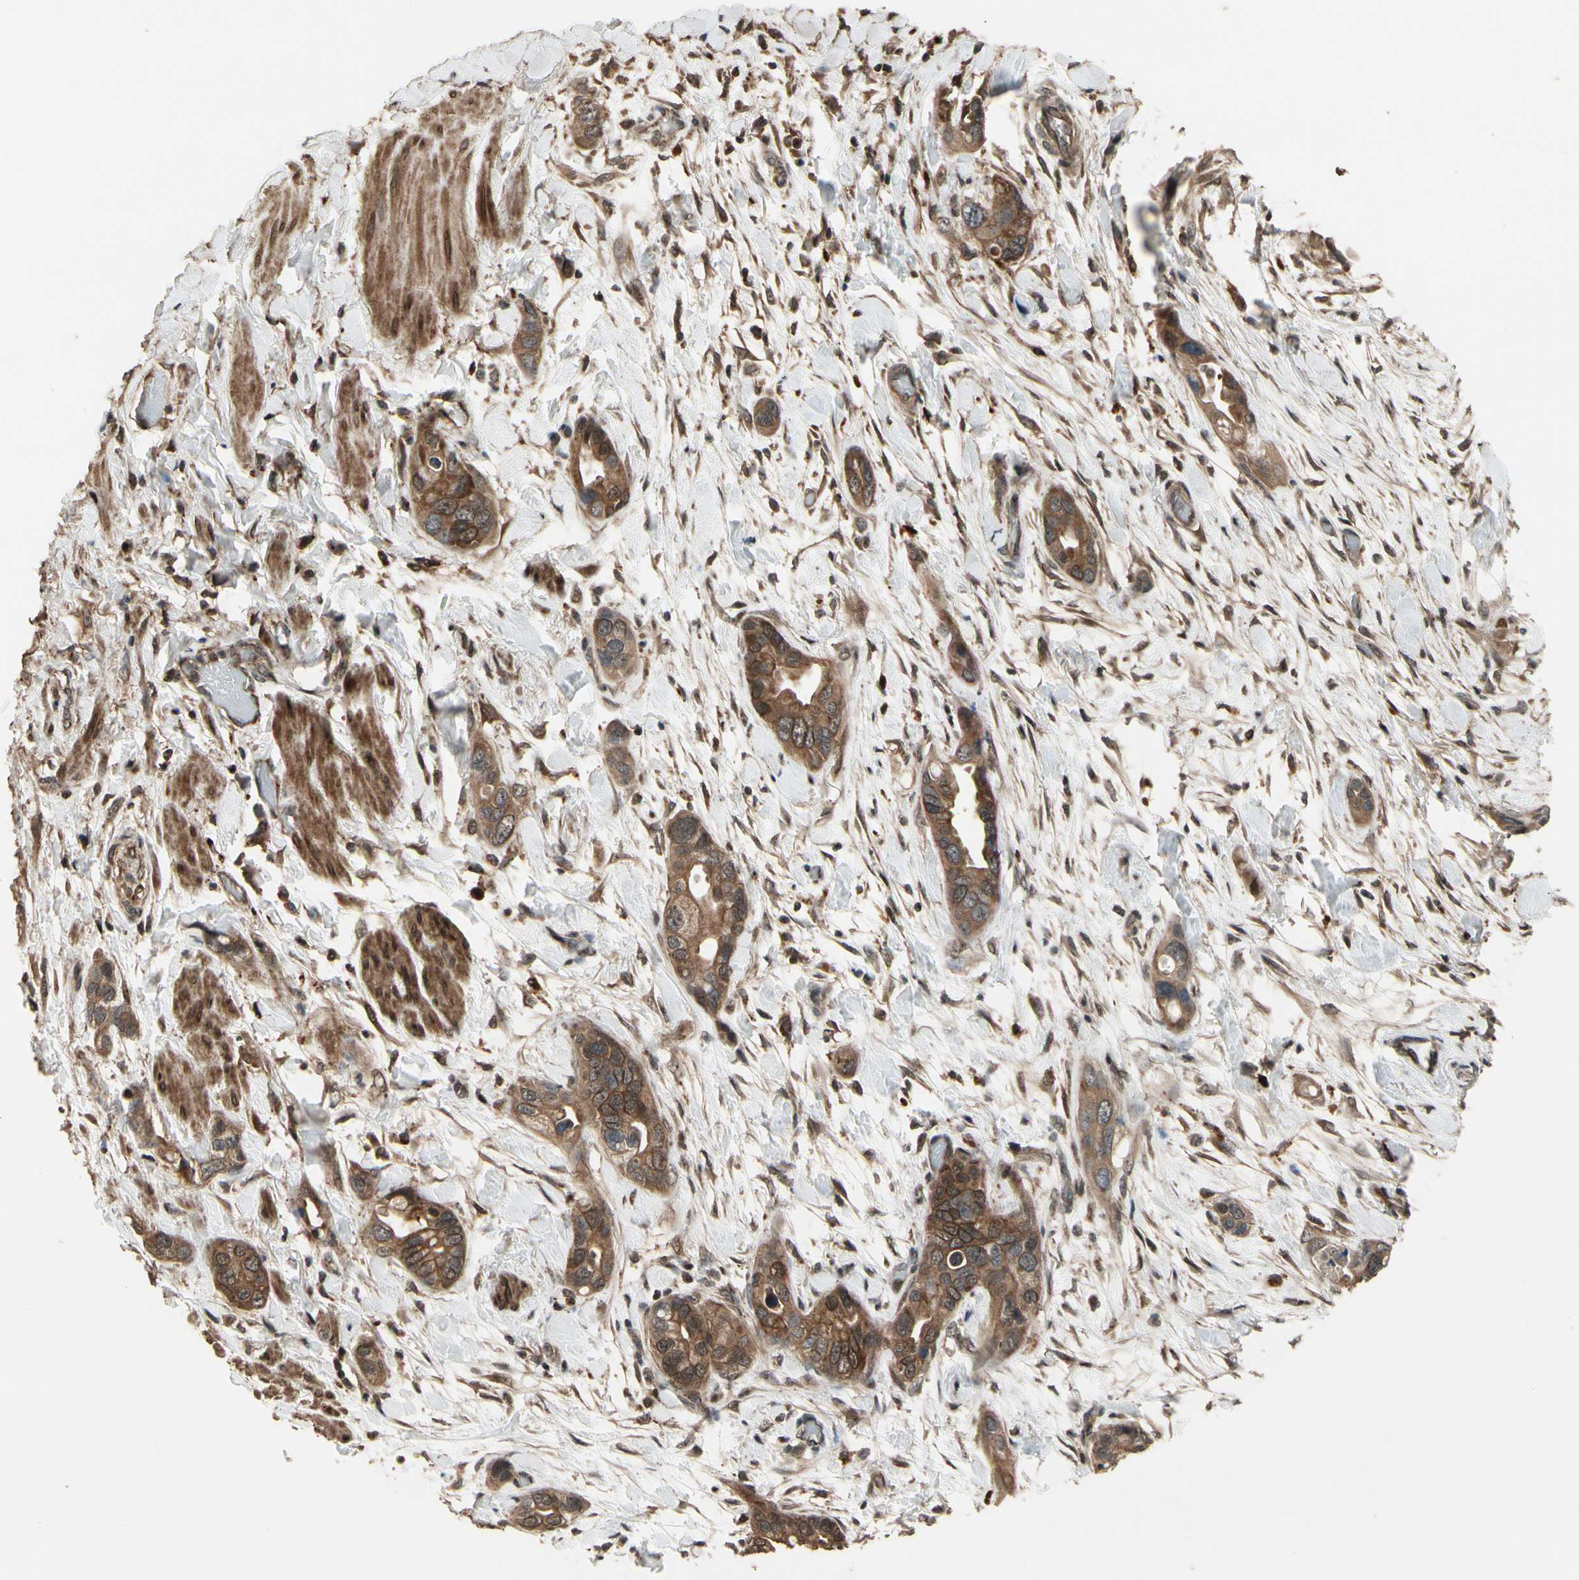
{"staining": {"intensity": "moderate", "quantity": "<25%", "location": "cytoplasmic/membranous"}, "tissue": "pancreatic cancer", "cell_type": "Tumor cells", "image_type": "cancer", "snomed": [{"axis": "morphology", "description": "Adenocarcinoma, NOS"}, {"axis": "topography", "description": "Pancreas"}], "caption": "Brown immunohistochemical staining in human pancreatic cancer (adenocarcinoma) displays moderate cytoplasmic/membranous positivity in about <25% of tumor cells. (Brightfield microscopy of DAB IHC at high magnification).", "gene": "CSF1R", "patient": {"sex": "female", "age": 77}}